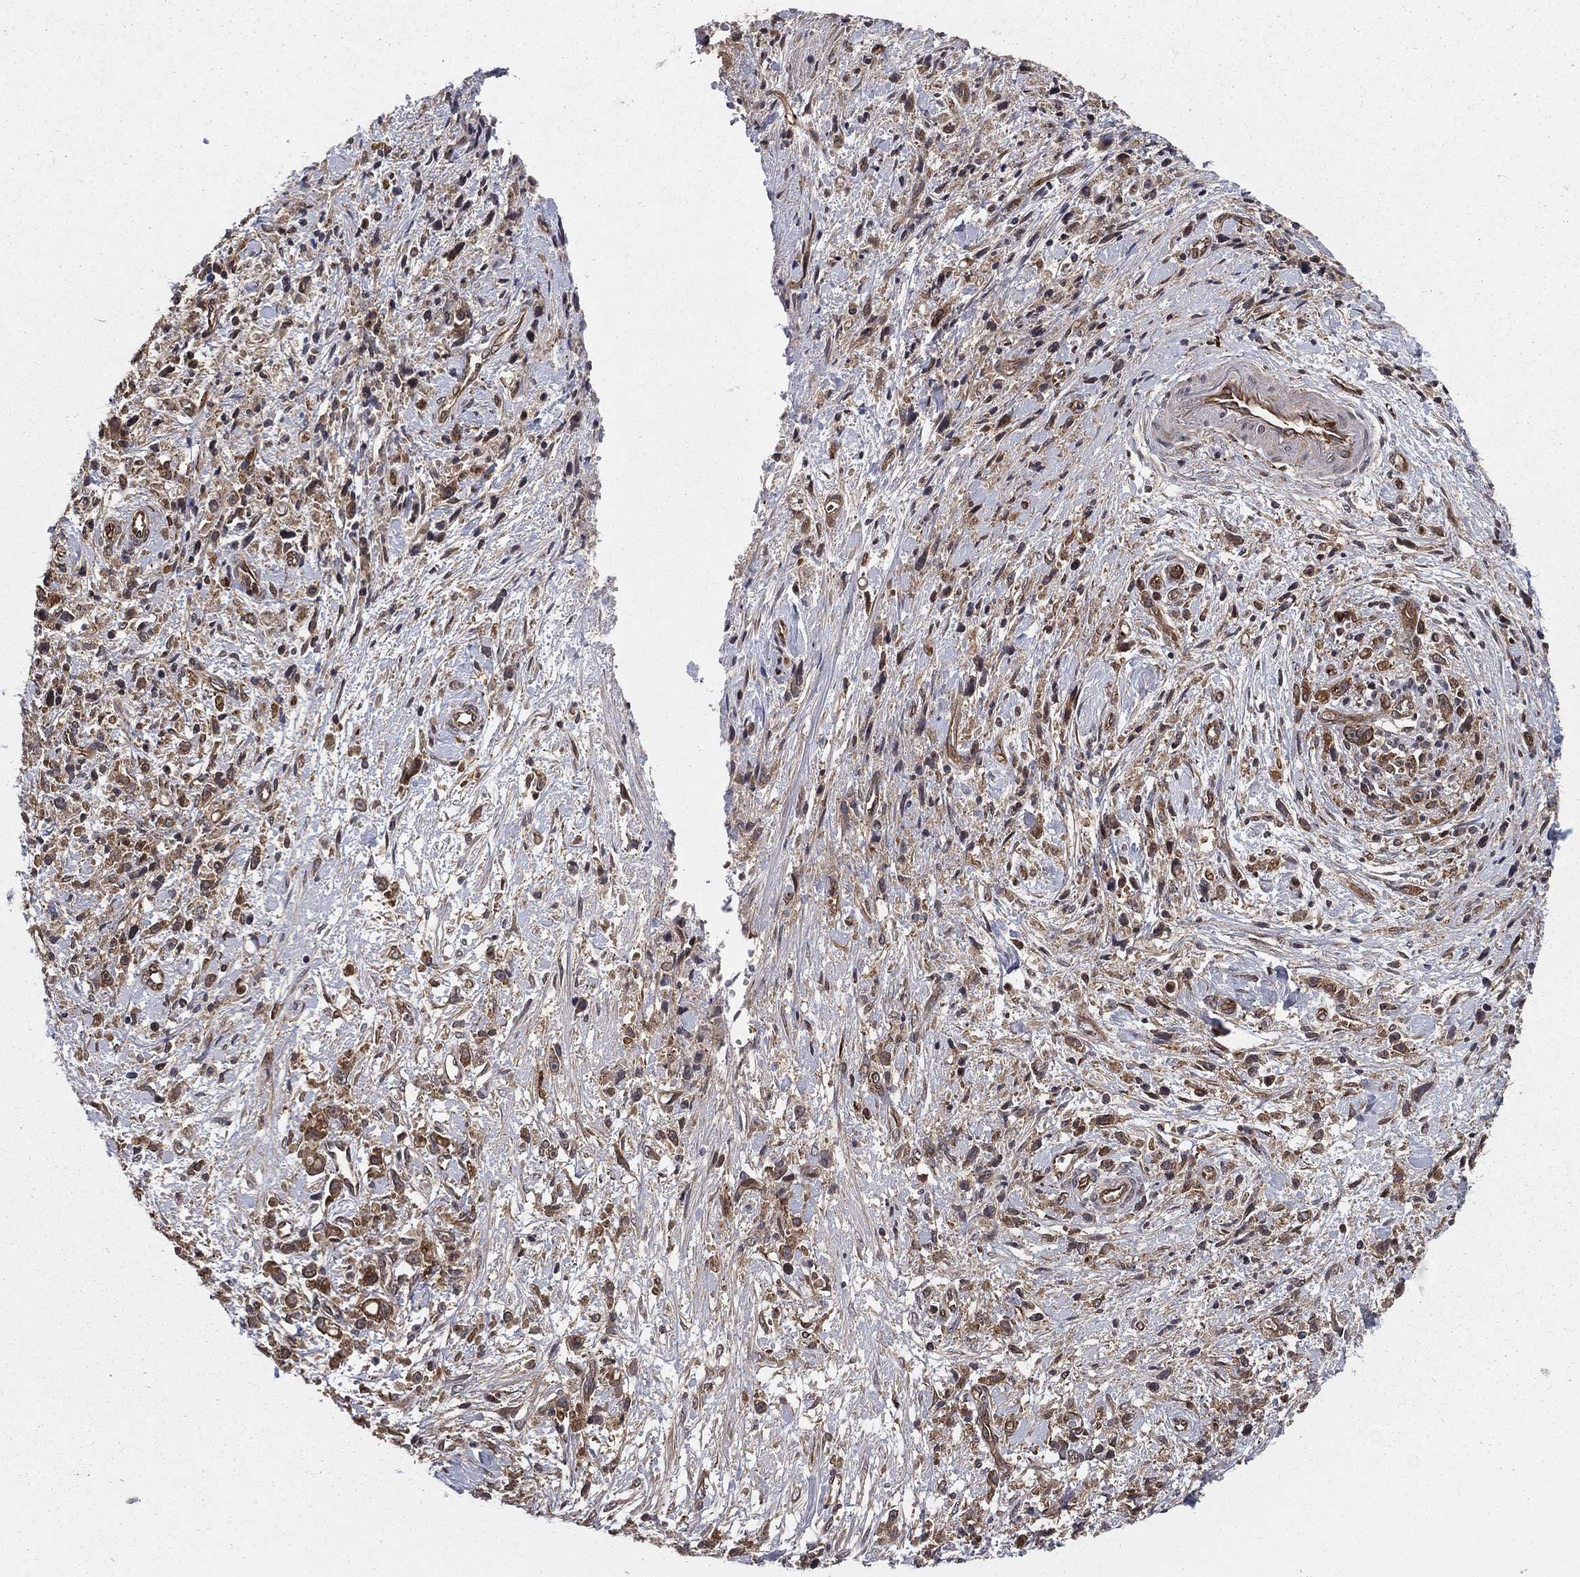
{"staining": {"intensity": "moderate", "quantity": ">75%", "location": "cytoplasmic/membranous"}, "tissue": "stomach cancer", "cell_type": "Tumor cells", "image_type": "cancer", "snomed": [{"axis": "morphology", "description": "Adenocarcinoma, NOS"}, {"axis": "topography", "description": "Stomach"}], "caption": "Moderate cytoplasmic/membranous positivity for a protein is present in about >75% of tumor cells of adenocarcinoma (stomach) using IHC.", "gene": "CERT1", "patient": {"sex": "female", "age": 59}}